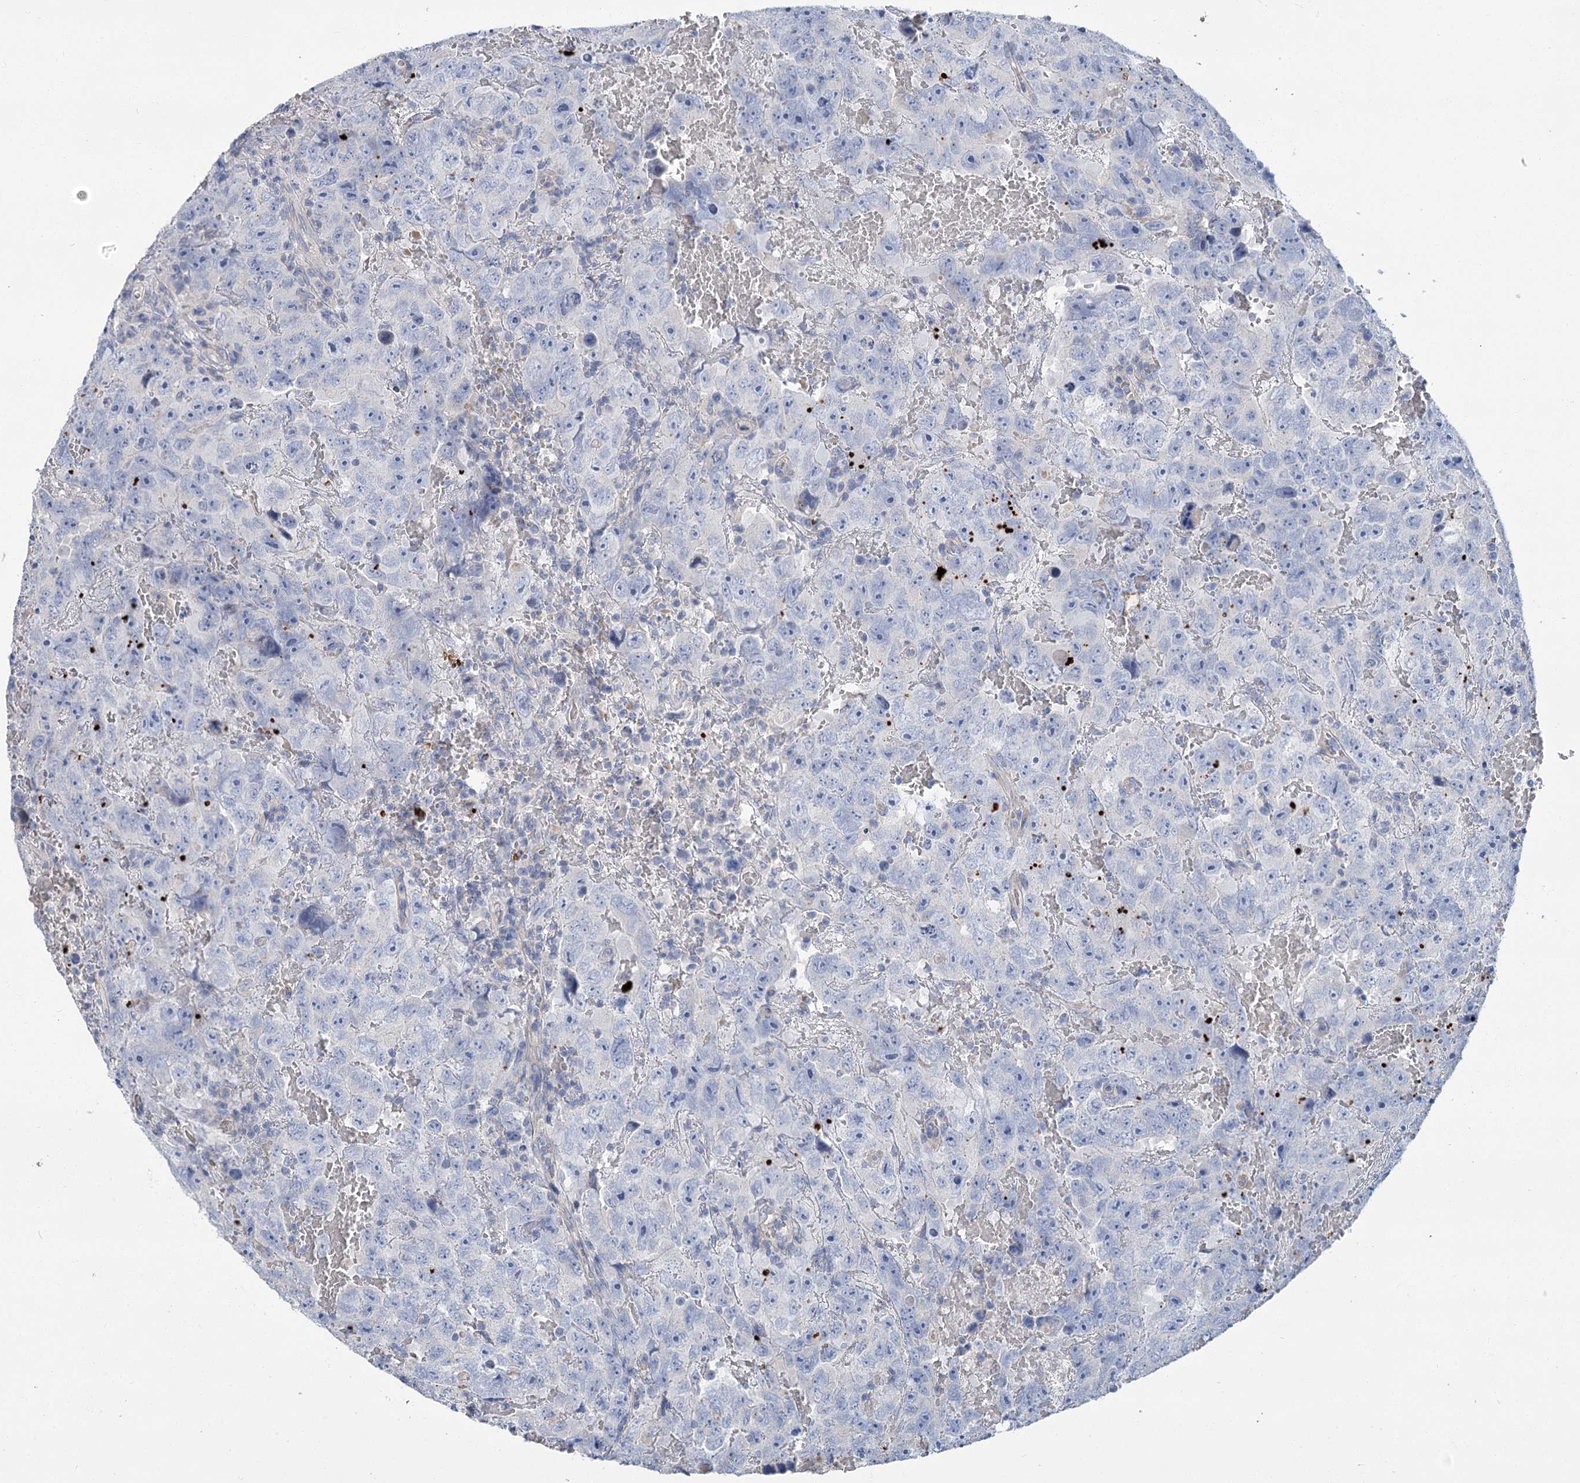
{"staining": {"intensity": "negative", "quantity": "none", "location": "none"}, "tissue": "testis cancer", "cell_type": "Tumor cells", "image_type": "cancer", "snomed": [{"axis": "morphology", "description": "Carcinoma, Embryonal, NOS"}, {"axis": "topography", "description": "Testis"}], "caption": "Immunohistochemical staining of embryonal carcinoma (testis) shows no significant positivity in tumor cells. Nuclei are stained in blue.", "gene": "SLC9A3", "patient": {"sex": "male", "age": 45}}